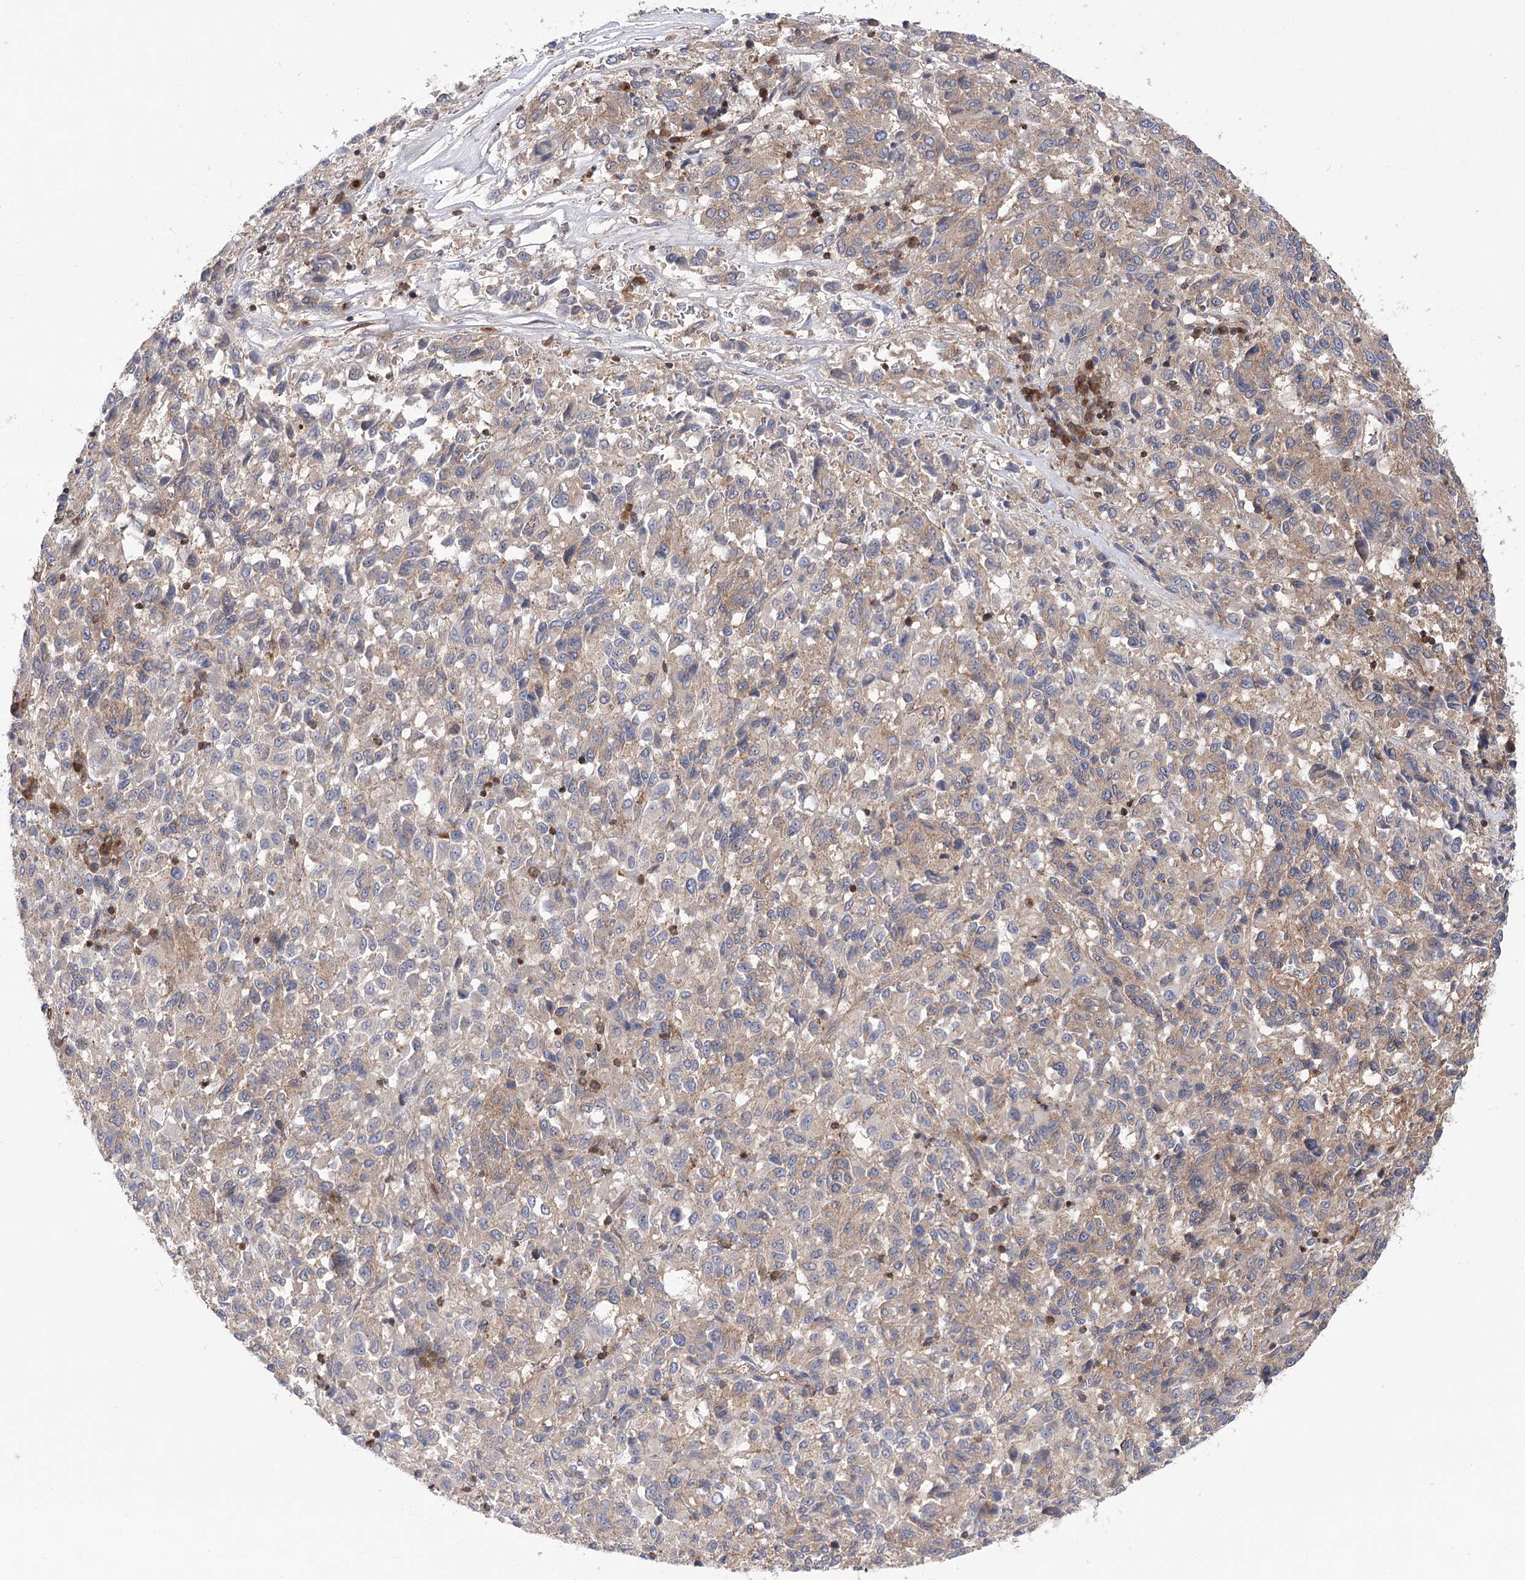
{"staining": {"intensity": "weak", "quantity": "<25%", "location": "cytoplasmic/membranous"}, "tissue": "melanoma", "cell_type": "Tumor cells", "image_type": "cancer", "snomed": [{"axis": "morphology", "description": "Malignant melanoma, Metastatic site"}, {"axis": "topography", "description": "Lung"}], "caption": "Immunohistochemical staining of human malignant melanoma (metastatic site) reveals no significant positivity in tumor cells. Brightfield microscopy of immunohistochemistry stained with DAB (3,3'-diaminobenzidine) (brown) and hematoxylin (blue), captured at high magnification.", "gene": "VPS37B", "patient": {"sex": "male", "age": 64}}